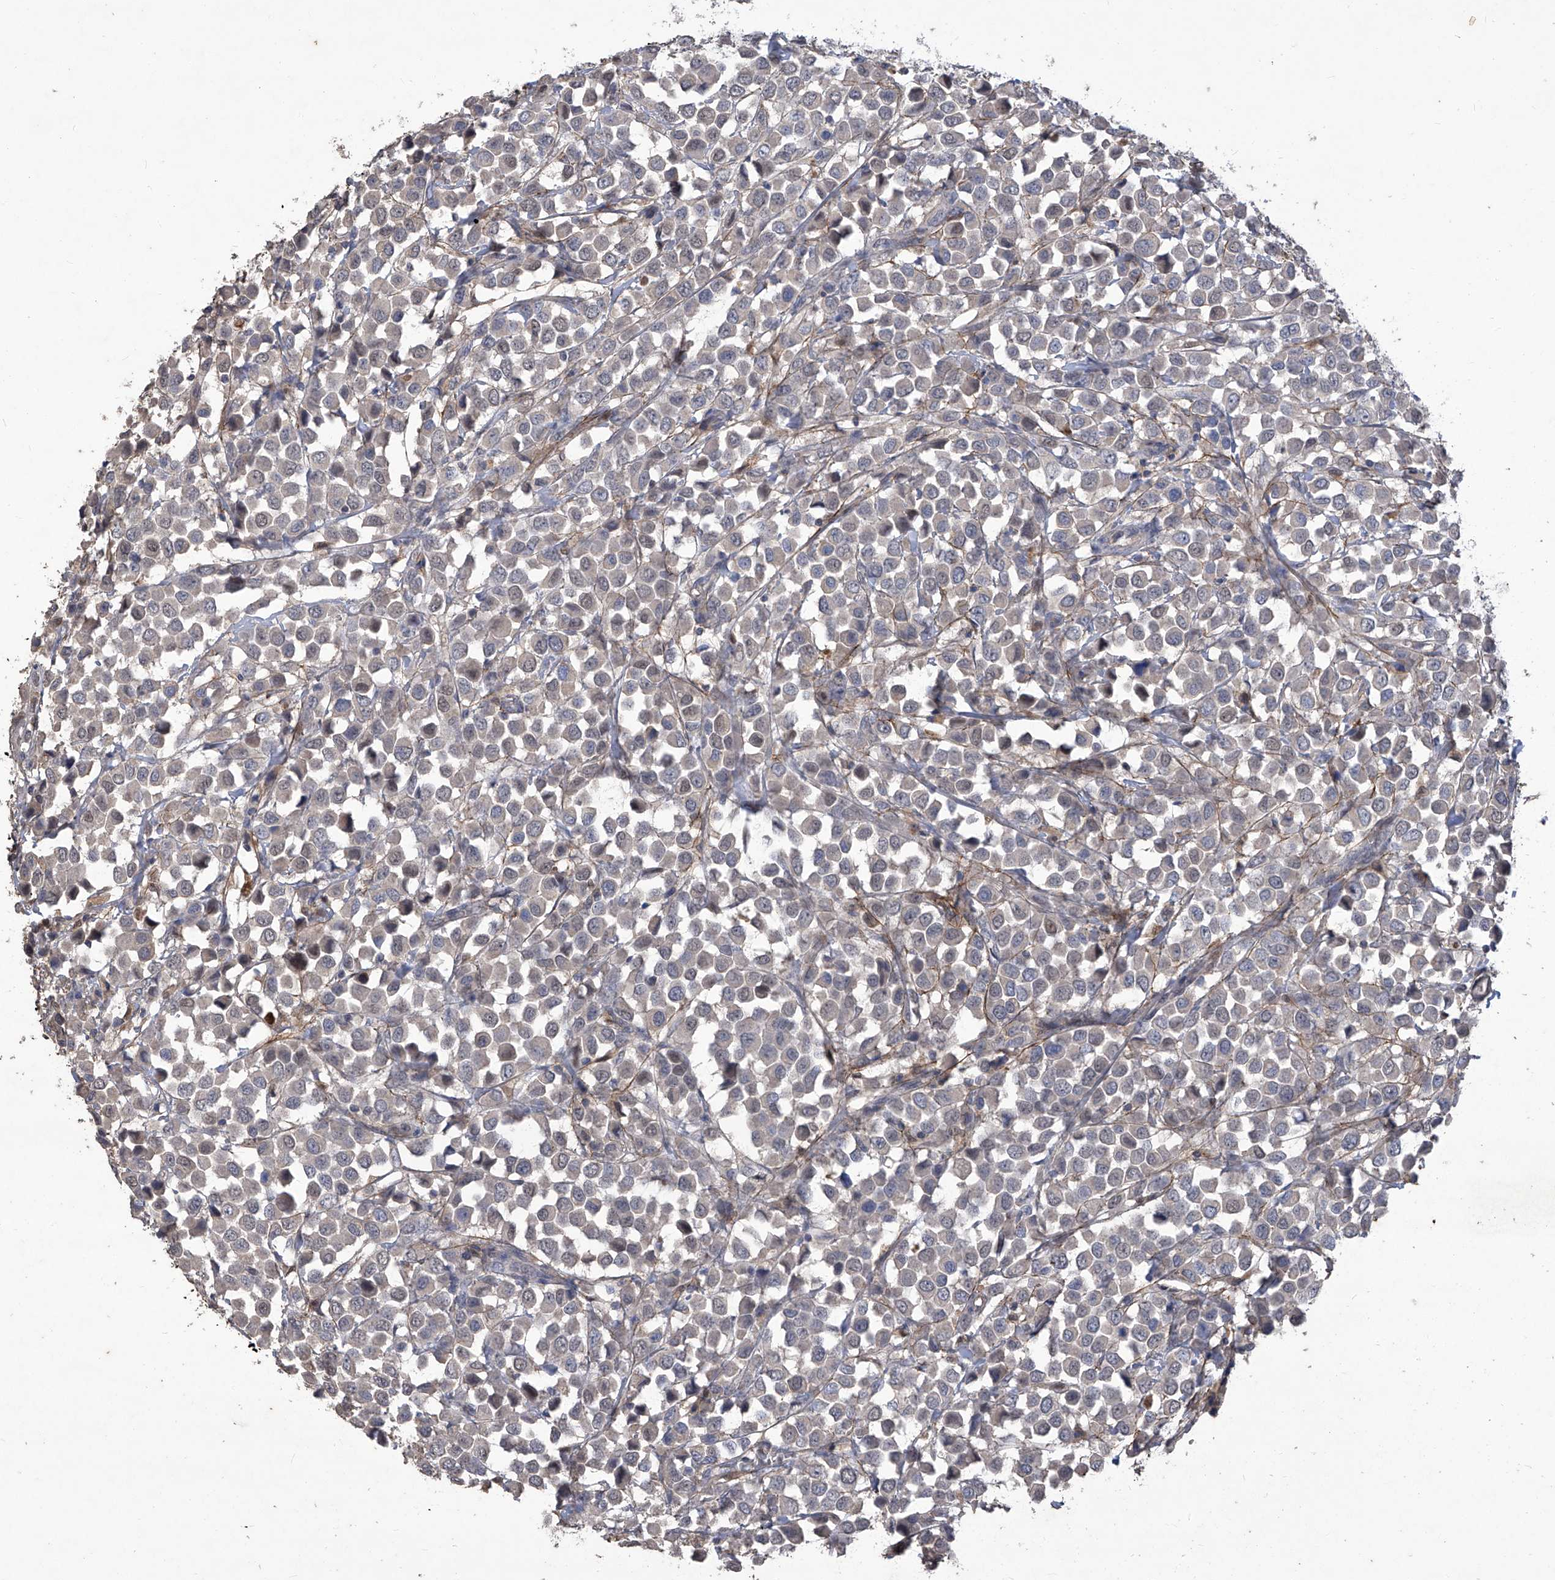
{"staining": {"intensity": "negative", "quantity": "none", "location": "none"}, "tissue": "breast cancer", "cell_type": "Tumor cells", "image_type": "cancer", "snomed": [{"axis": "morphology", "description": "Duct carcinoma"}, {"axis": "topography", "description": "Breast"}], "caption": "This is a image of immunohistochemistry staining of breast cancer, which shows no expression in tumor cells.", "gene": "TXNIP", "patient": {"sex": "female", "age": 61}}